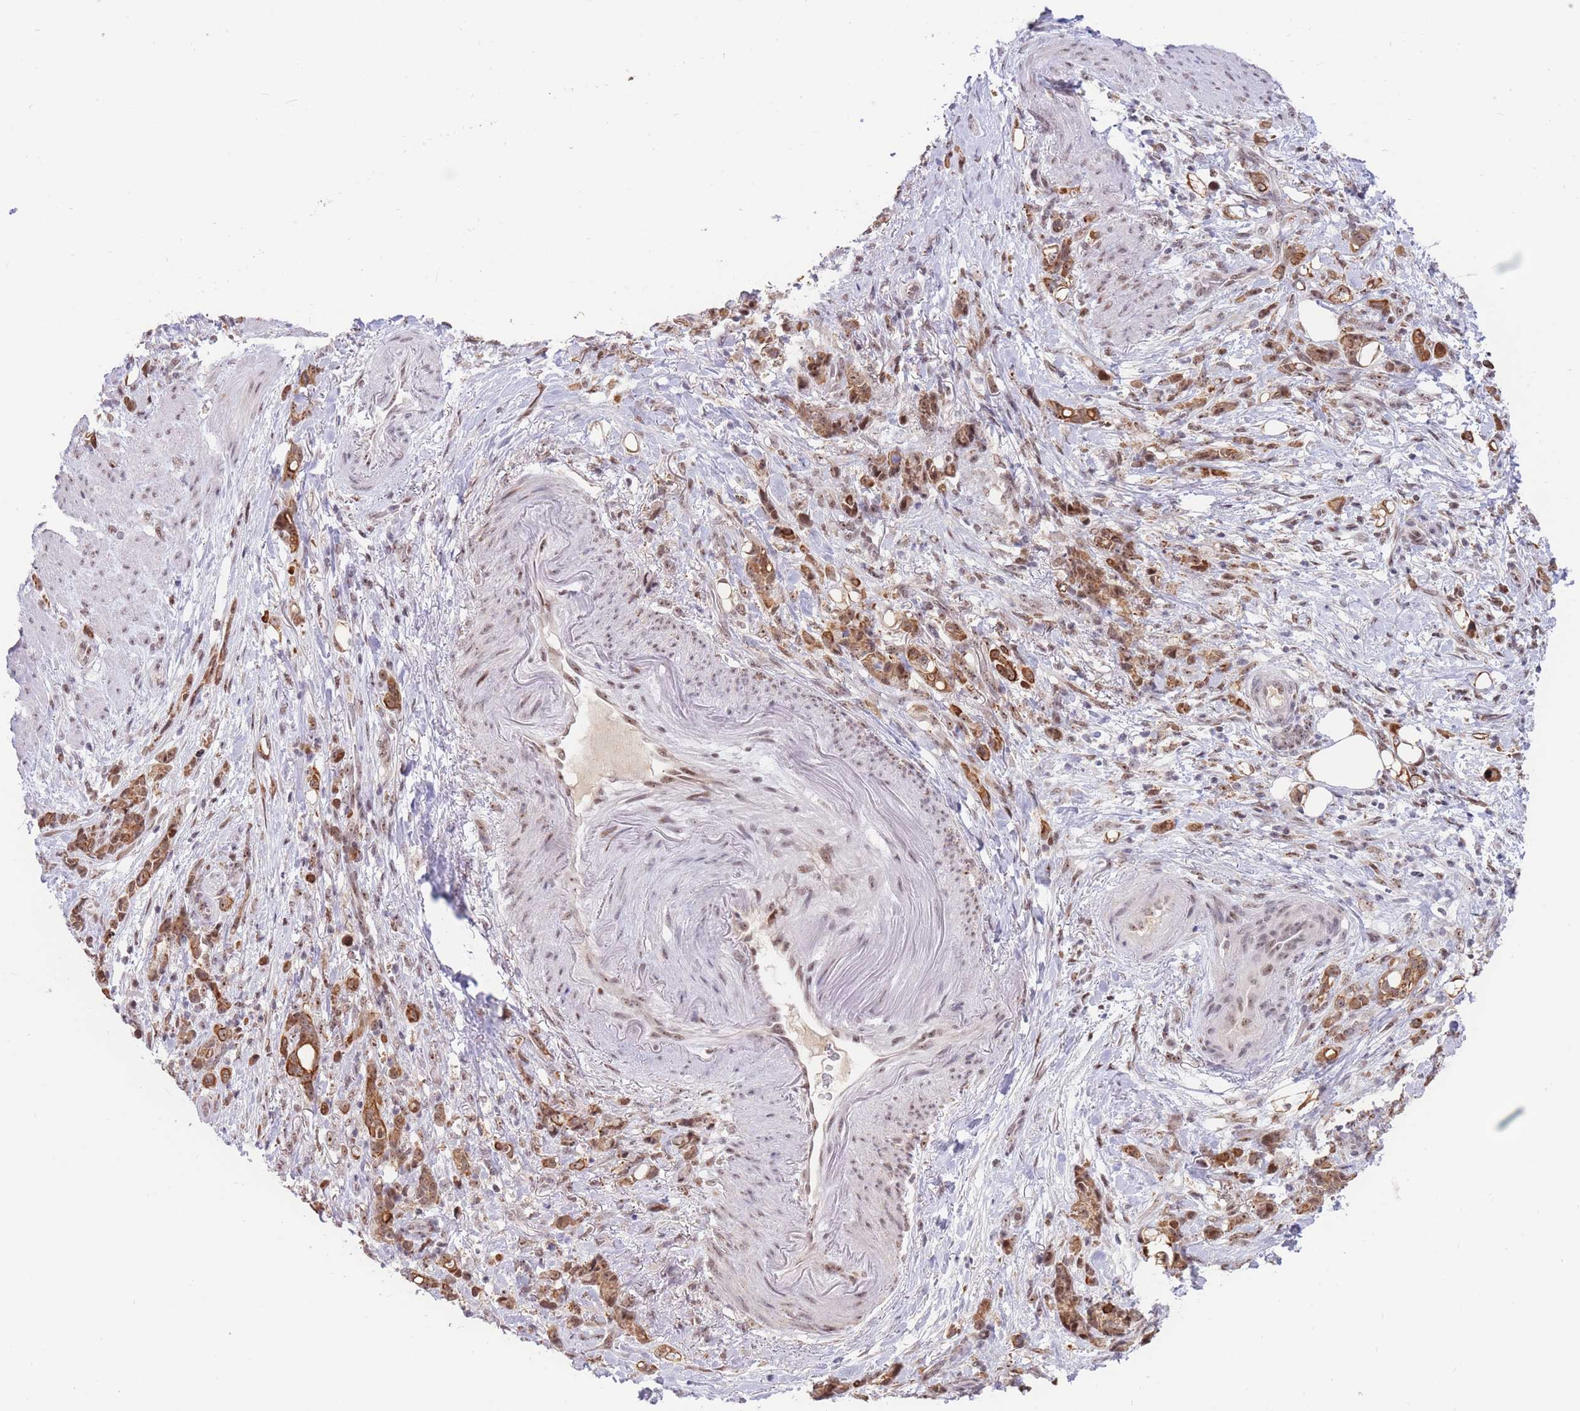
{"staining": {"intensity": "moderate", "quantity": ">75%", "location": "cytoplasmic/membranous,nuclear"}, "tissue": "stomach cancer", "cell_type": "Tumor cells", "image_type": "cancer", "snomed": [{"axis": "morphology", "description": "Normal tissue, NOS"}, {"axis": "morphology", "description": "Adenocarcinoma, NOS"}, {"axis": "topography", "description": "Stomach"}], "caption": "Stomach cancer stained with IHC exhibits moderate cytoplasmic/membranous and nuclear expression in about >75% of tumor cells. The protein is shown in brown color, while the nuclei are stained blue.", "gene": "TARBP2", "patient": {"sex": "female", "age": 79}}